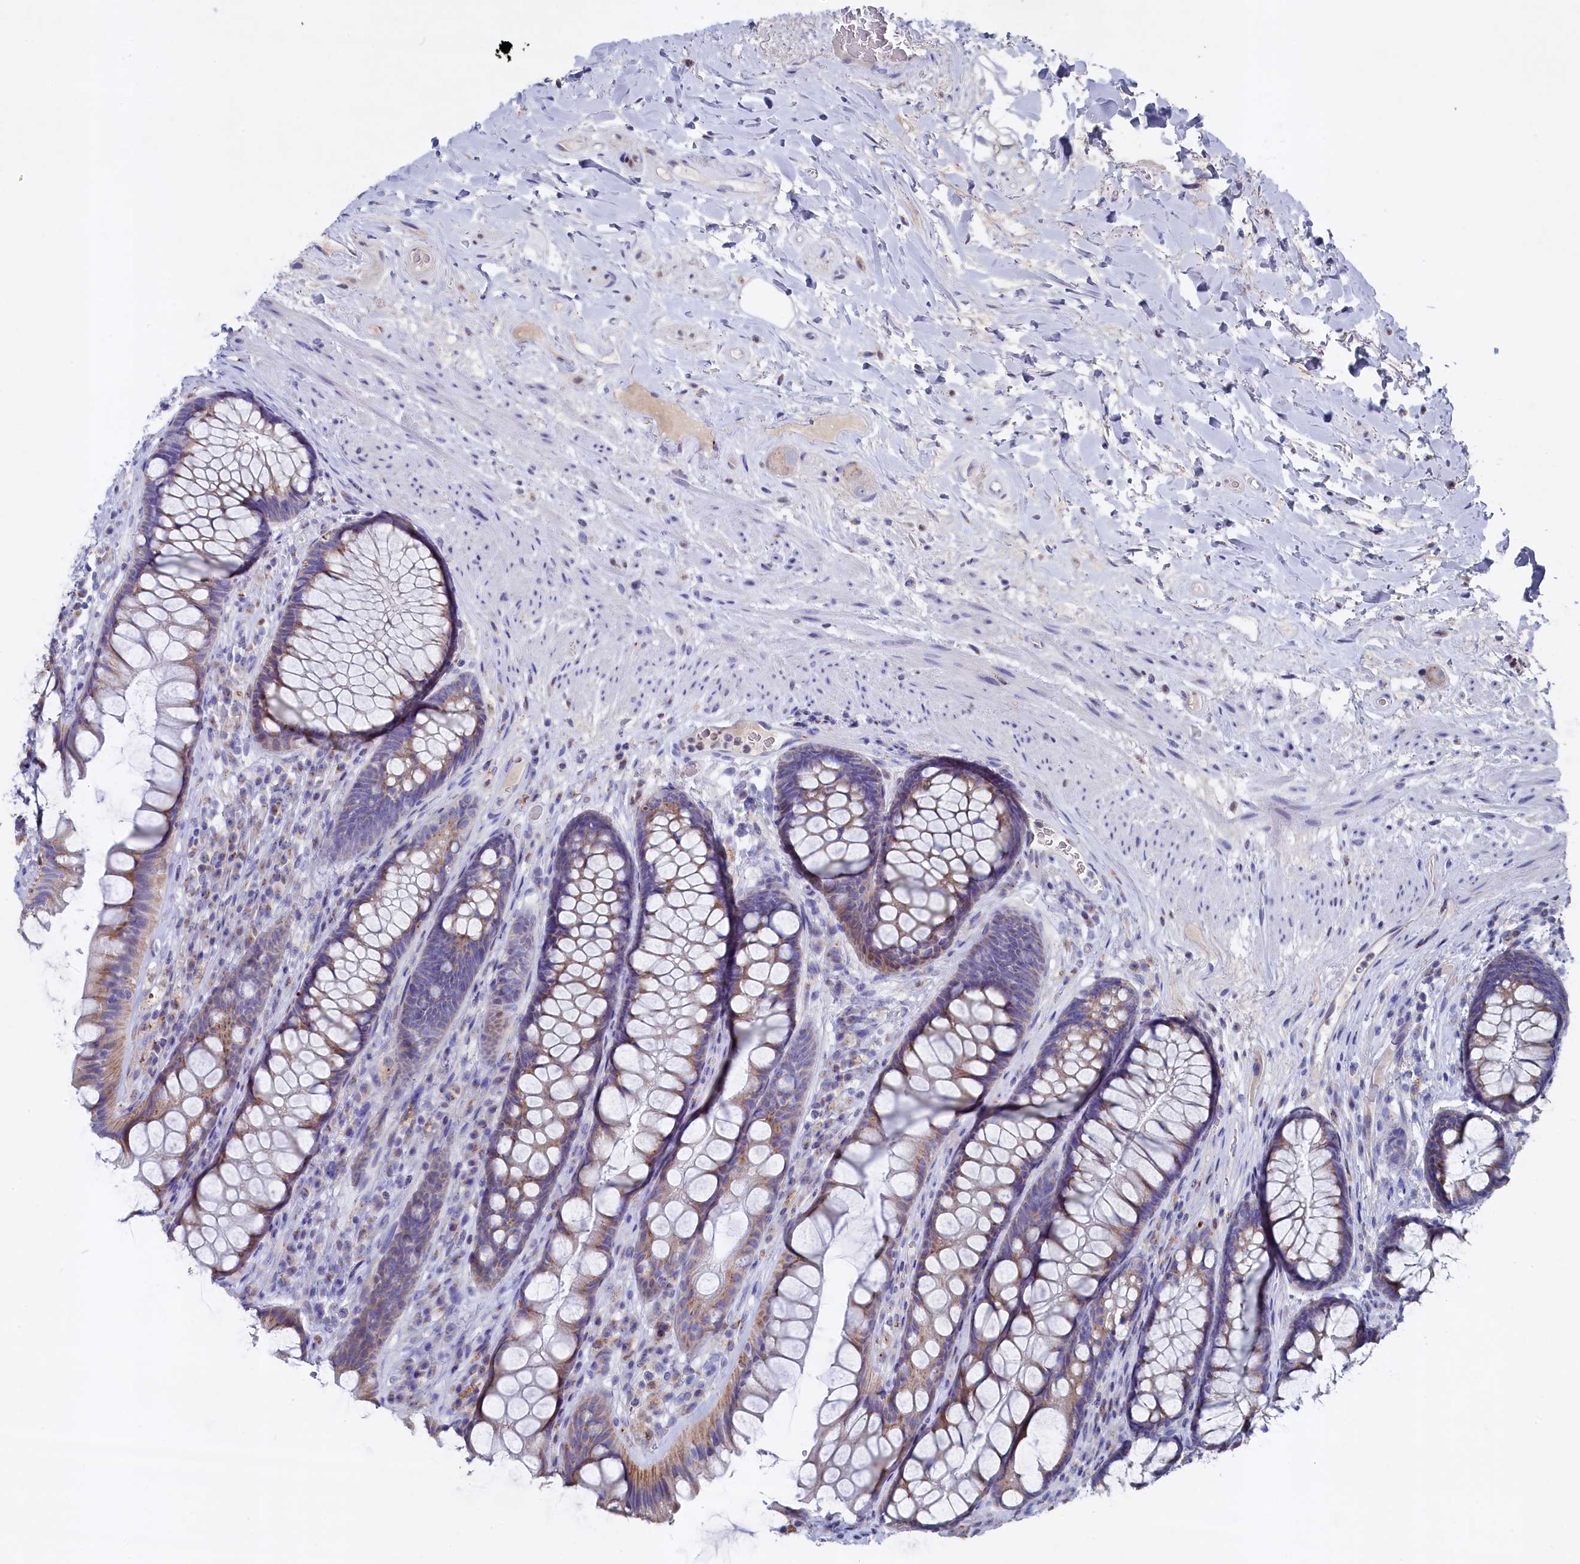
{"staining": {"intensity": "moderate", "quantity": "25%-75%", "location": "cytoplasmic/membranous"}, "tissue": "rectum", "cell_type": "Glandular cells", "image_type": "normal", "snomed": [{"axis": "morphology", "description": "Normal tissue, NOS"}, {"axis": "topography", "description": "Rectum"}], "caption": "Glandular cells display medium levels of moderate cytoplasmic/membranous positivity in about 25%-75% of cells in unremarkable human rectum. The protein of interest is shown in brown color, while the nuclei are stained blue.", "gene": "GPR108", "patient": {"sex": "male", "age": 74}}